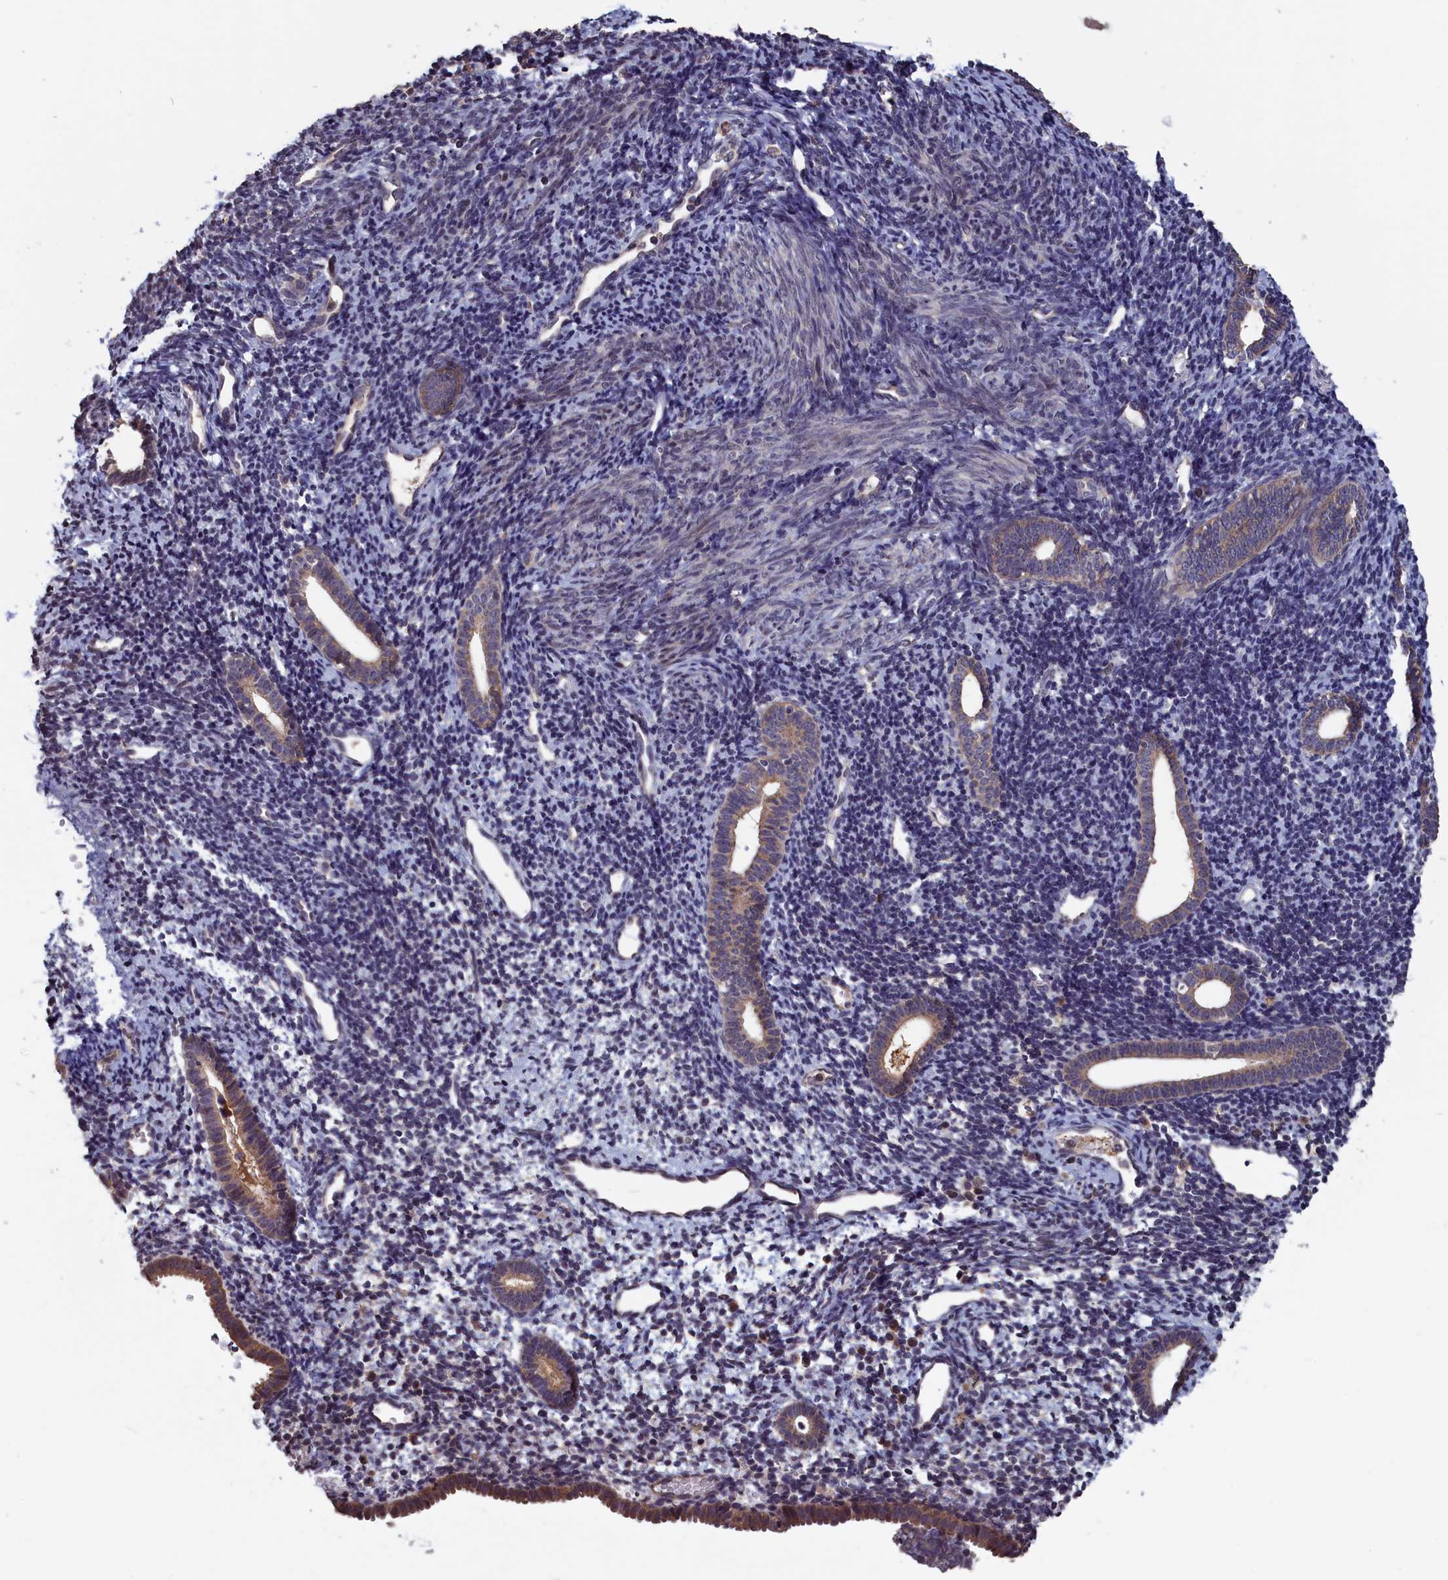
{"staining": {"intensity": "negative", "quantity": "none", "location": "none"}, "tissue": "endometrium", "cell_type": "Cells in endometrial stroma", "image_type": "normal", "snomed": [{"axis": "morphology", "description": "Normal tissue, NOS"}, {"axis": "topography", "description": "Endometrium"}], "caption": "Immunohistochemistry of normal endometrium reveals no staining in cells in endometrial stroma.", "gene": "CACTIN", "patient": {"sex": "female", "age": 56}}